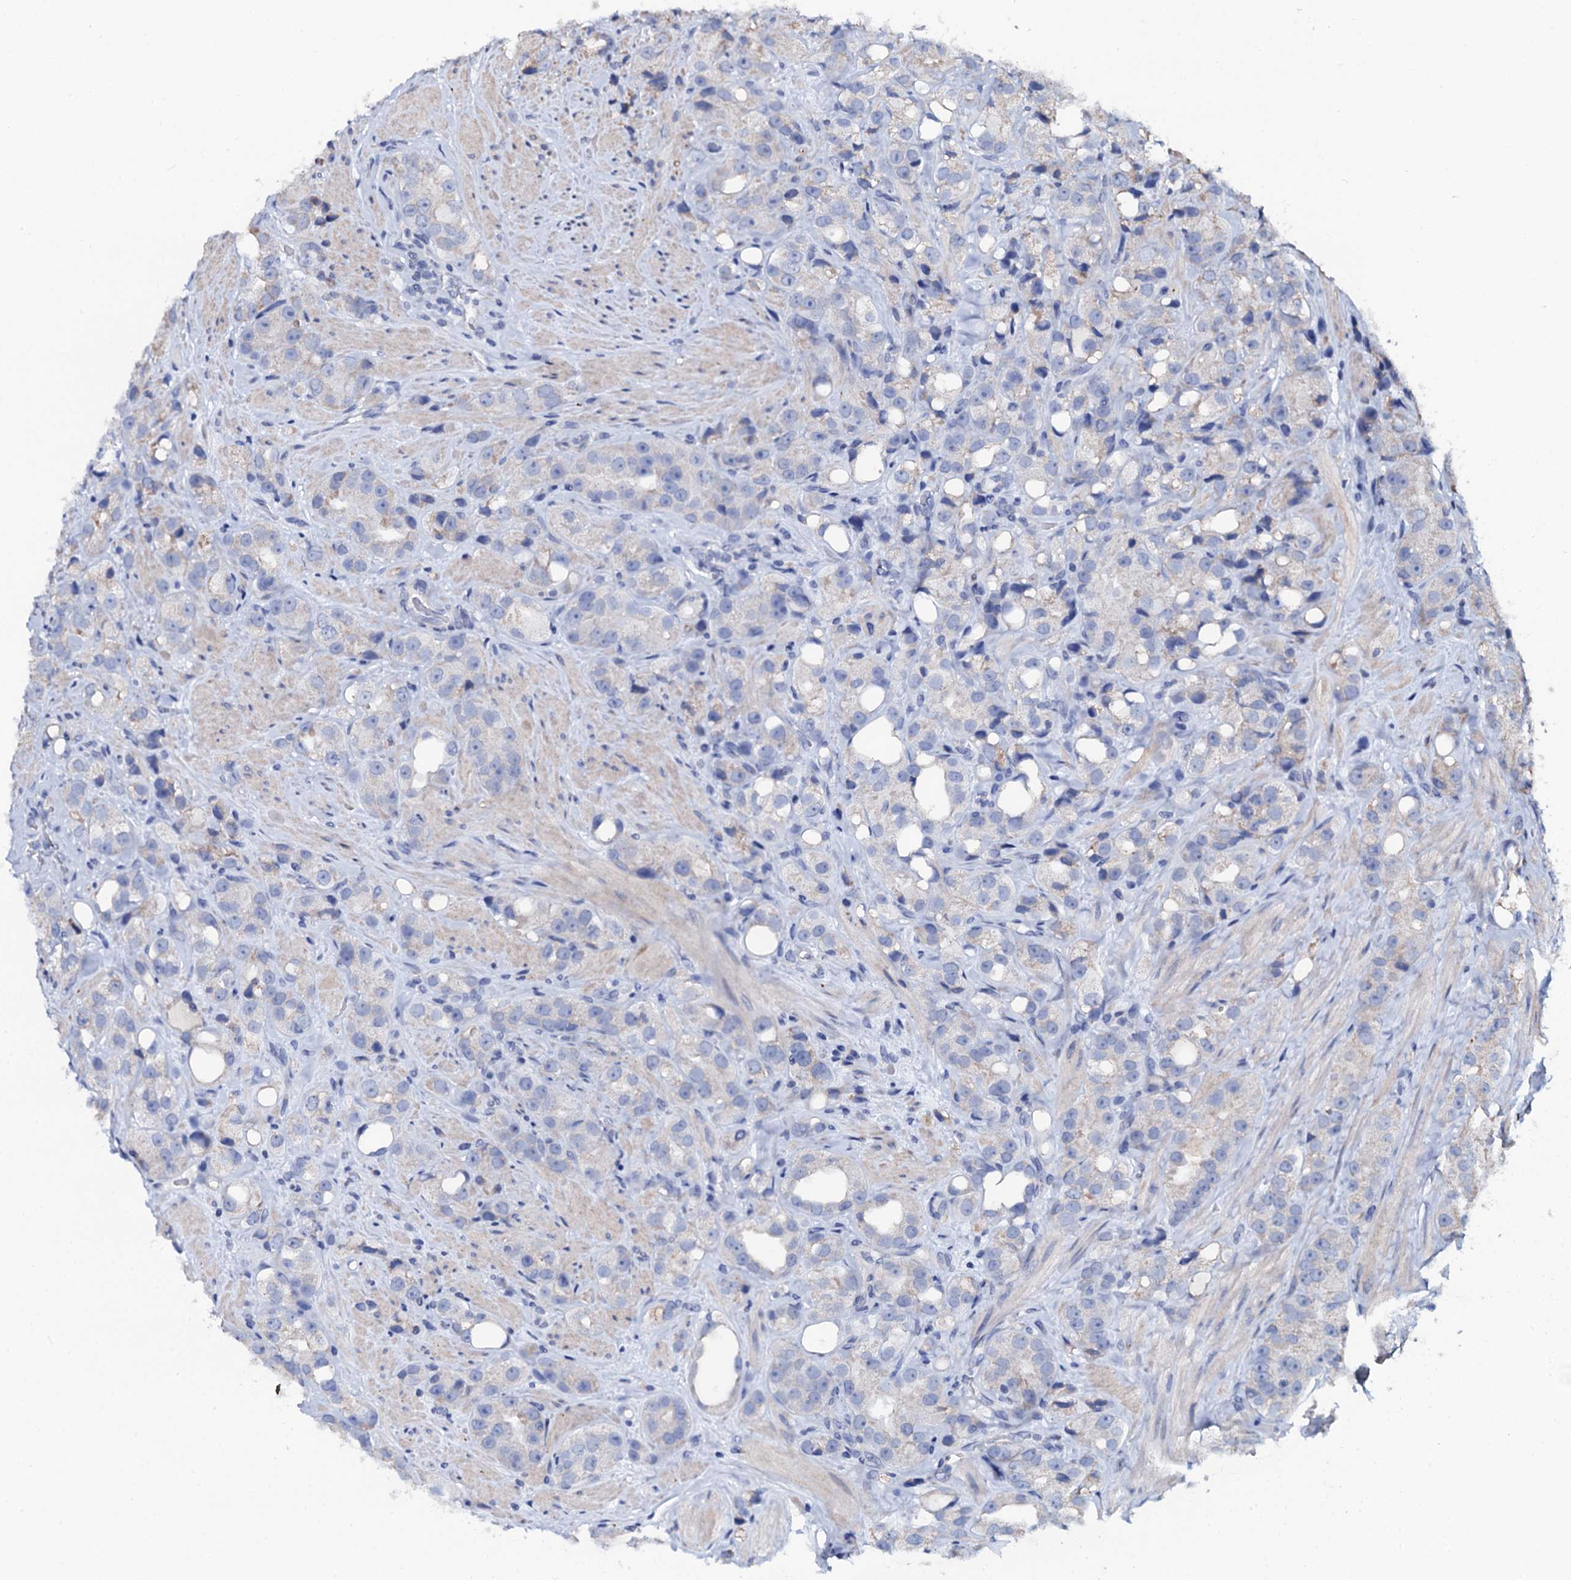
{"staining": {"intensity": "negative", "quantity": "none", "location": "none"}, "tissue": "prostate cancer", "cell_type": "Tumor cells", "image_type": "cancer", "snomed": [{"axis": "morphology", "description": "Adenocarcinoma, NOS"}, {"axis": "topography", "description": "Prostate"}], "caption": "The micrograph displays no significant staining in tumor cells of adenocarcinoma (prostate). Brightfield microscopy of IHC stained with DAB (brown) and hematoxylin (blue), captured at high magnification.", "gene": "SLC37A4", "patient": {"sex": "male", "age": 79}}